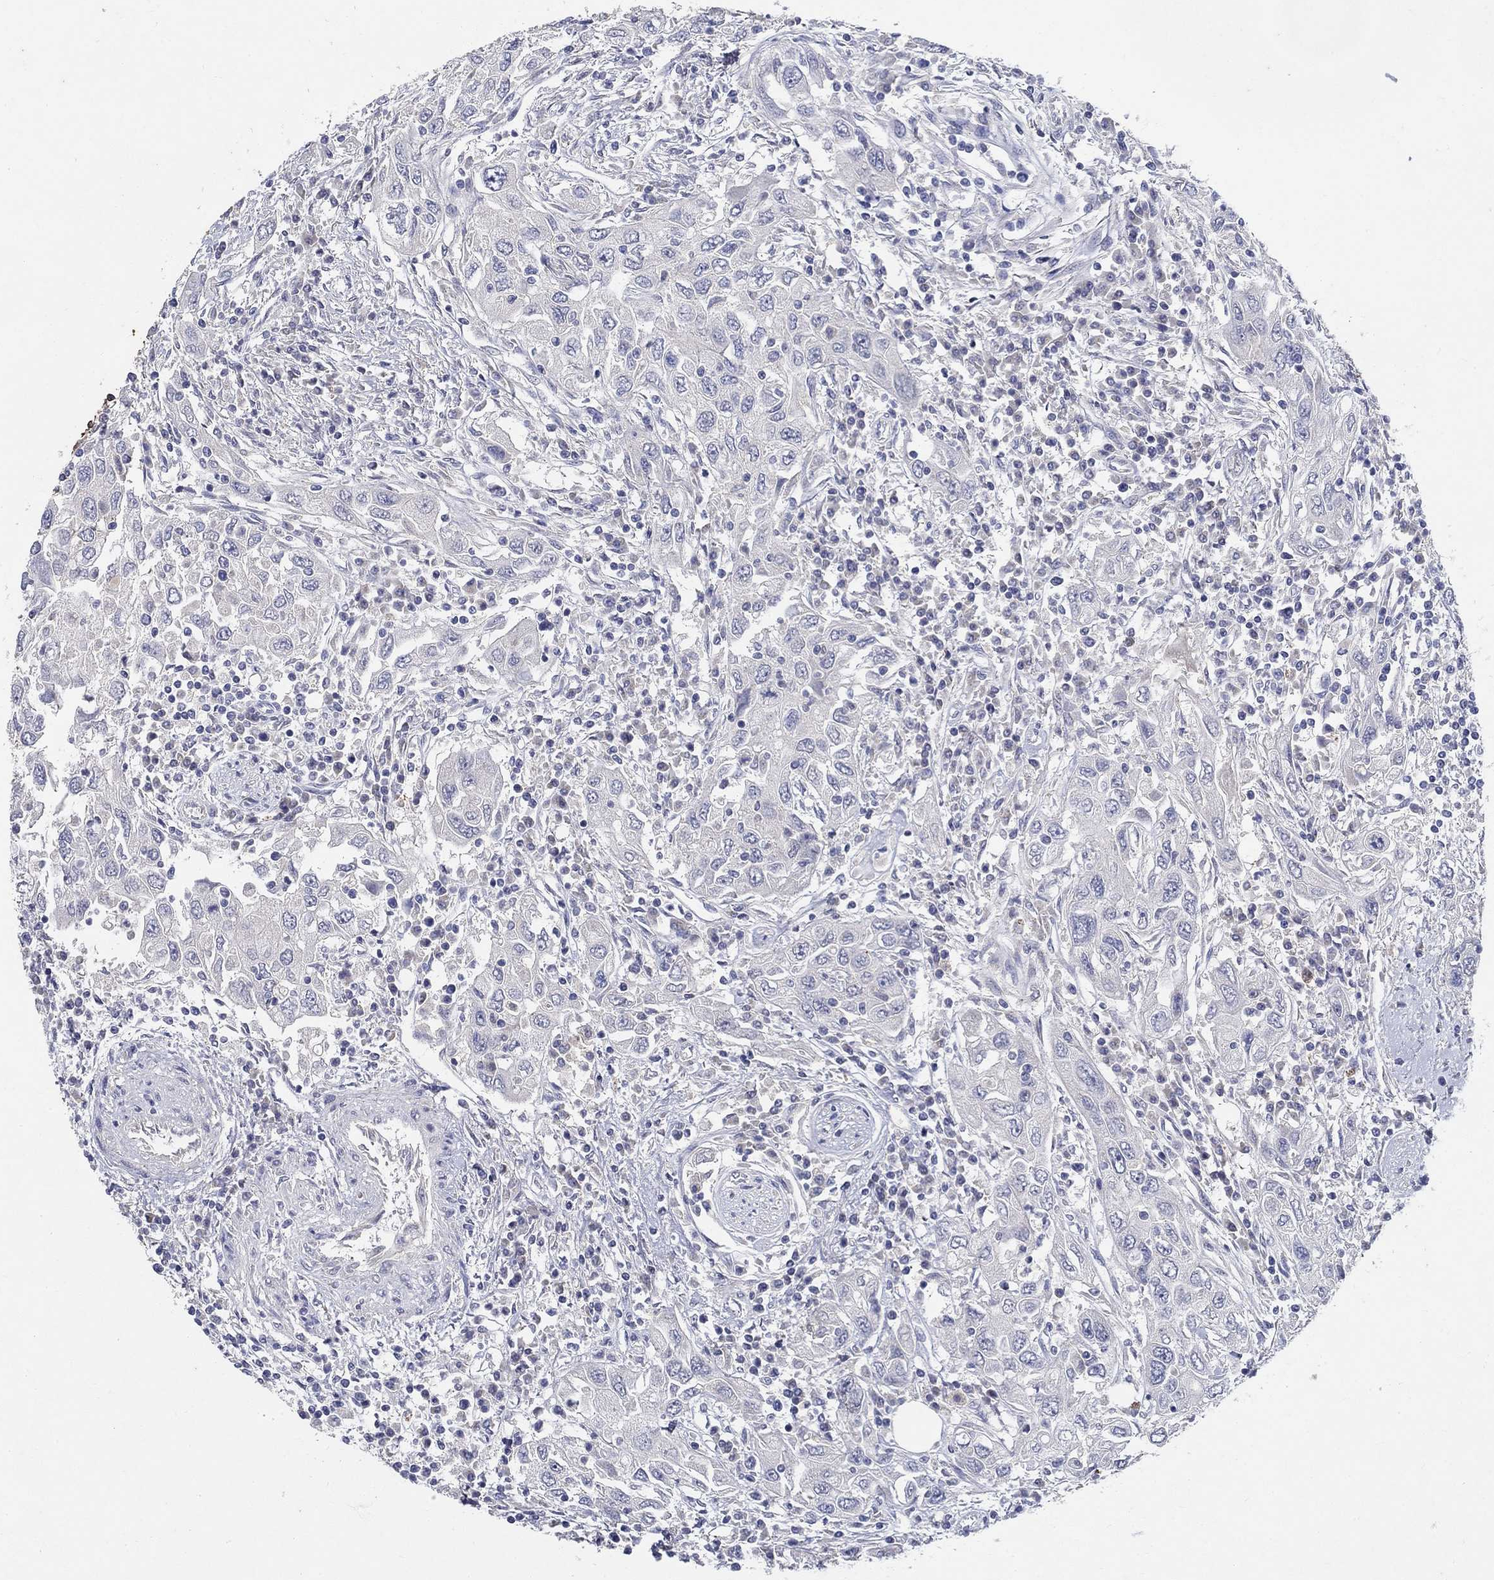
{"staining": {"intensity": "negative", "quantity": "none", "location": "none"}, "tissue": "urothelial cancer", "cell_type": "Tumor cells", "image_type": "cancer", "snomed": [{"axis": "morphology", "description": "Urothelial carcinoma, High grade"}, {"axis": "topography", "description": "Urinary bladder"}], "caption": "There is no significant expression in tumor cells of urothelial cancer.", "gene": "PROZ", "patient": {"sex": "male", "age": 76}}